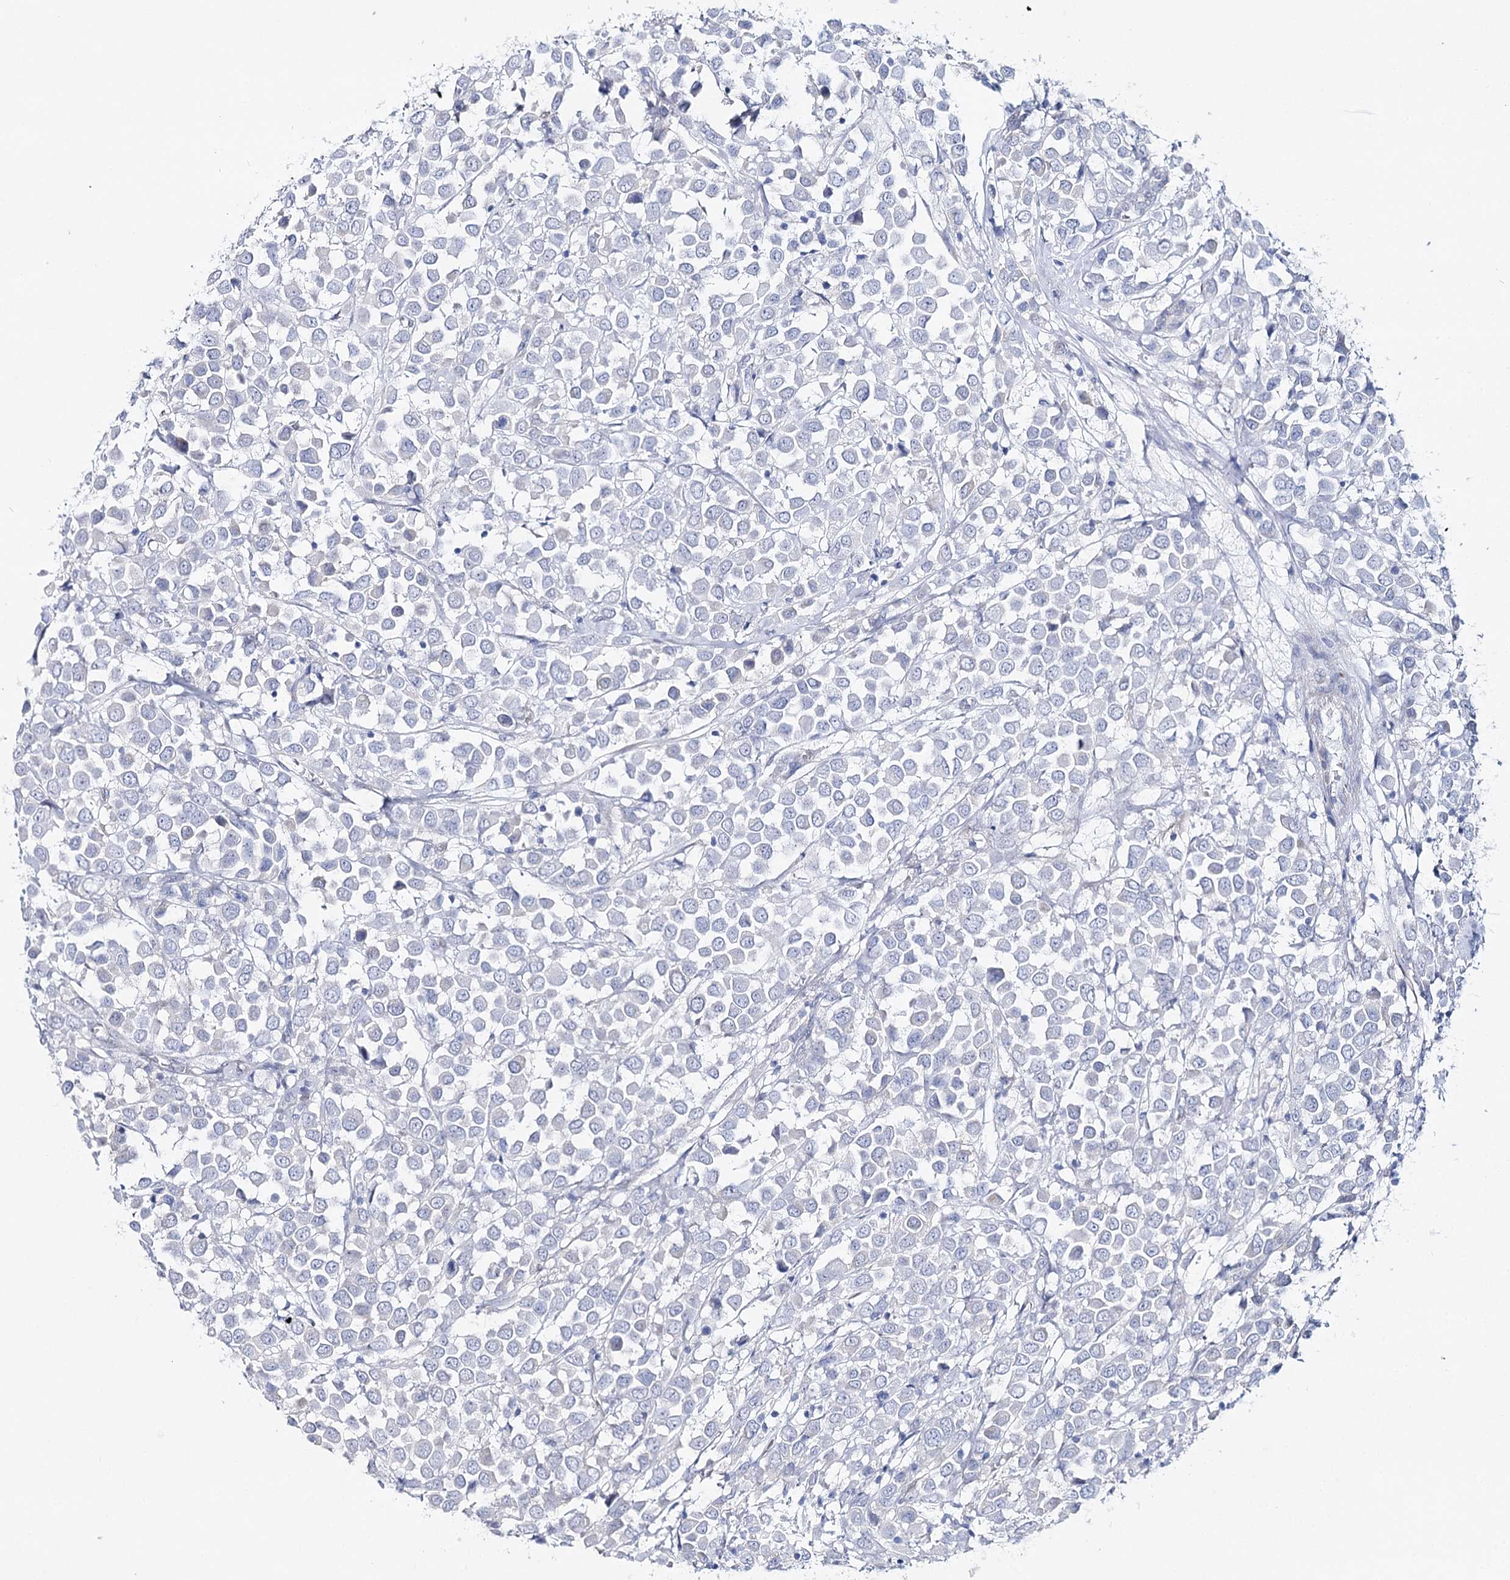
{"staining": {"intensity": "negative", "quantity": "none", "location": "none"}, "tissue": "breast cancer", "cell_type": "Tumor cells", "image_type": "cancer", "snomed": [{"axis": "morphology", "description": "Duct carcinoma"}, {"axis": "topography", "description": "Breast"}], "caption": "The micrograph shows no staining of tumor cells in breast cancer (infiltrating ductal carcinoma).", "gene": "CSN3", "patient": {"sex": "female", "age": 61}}